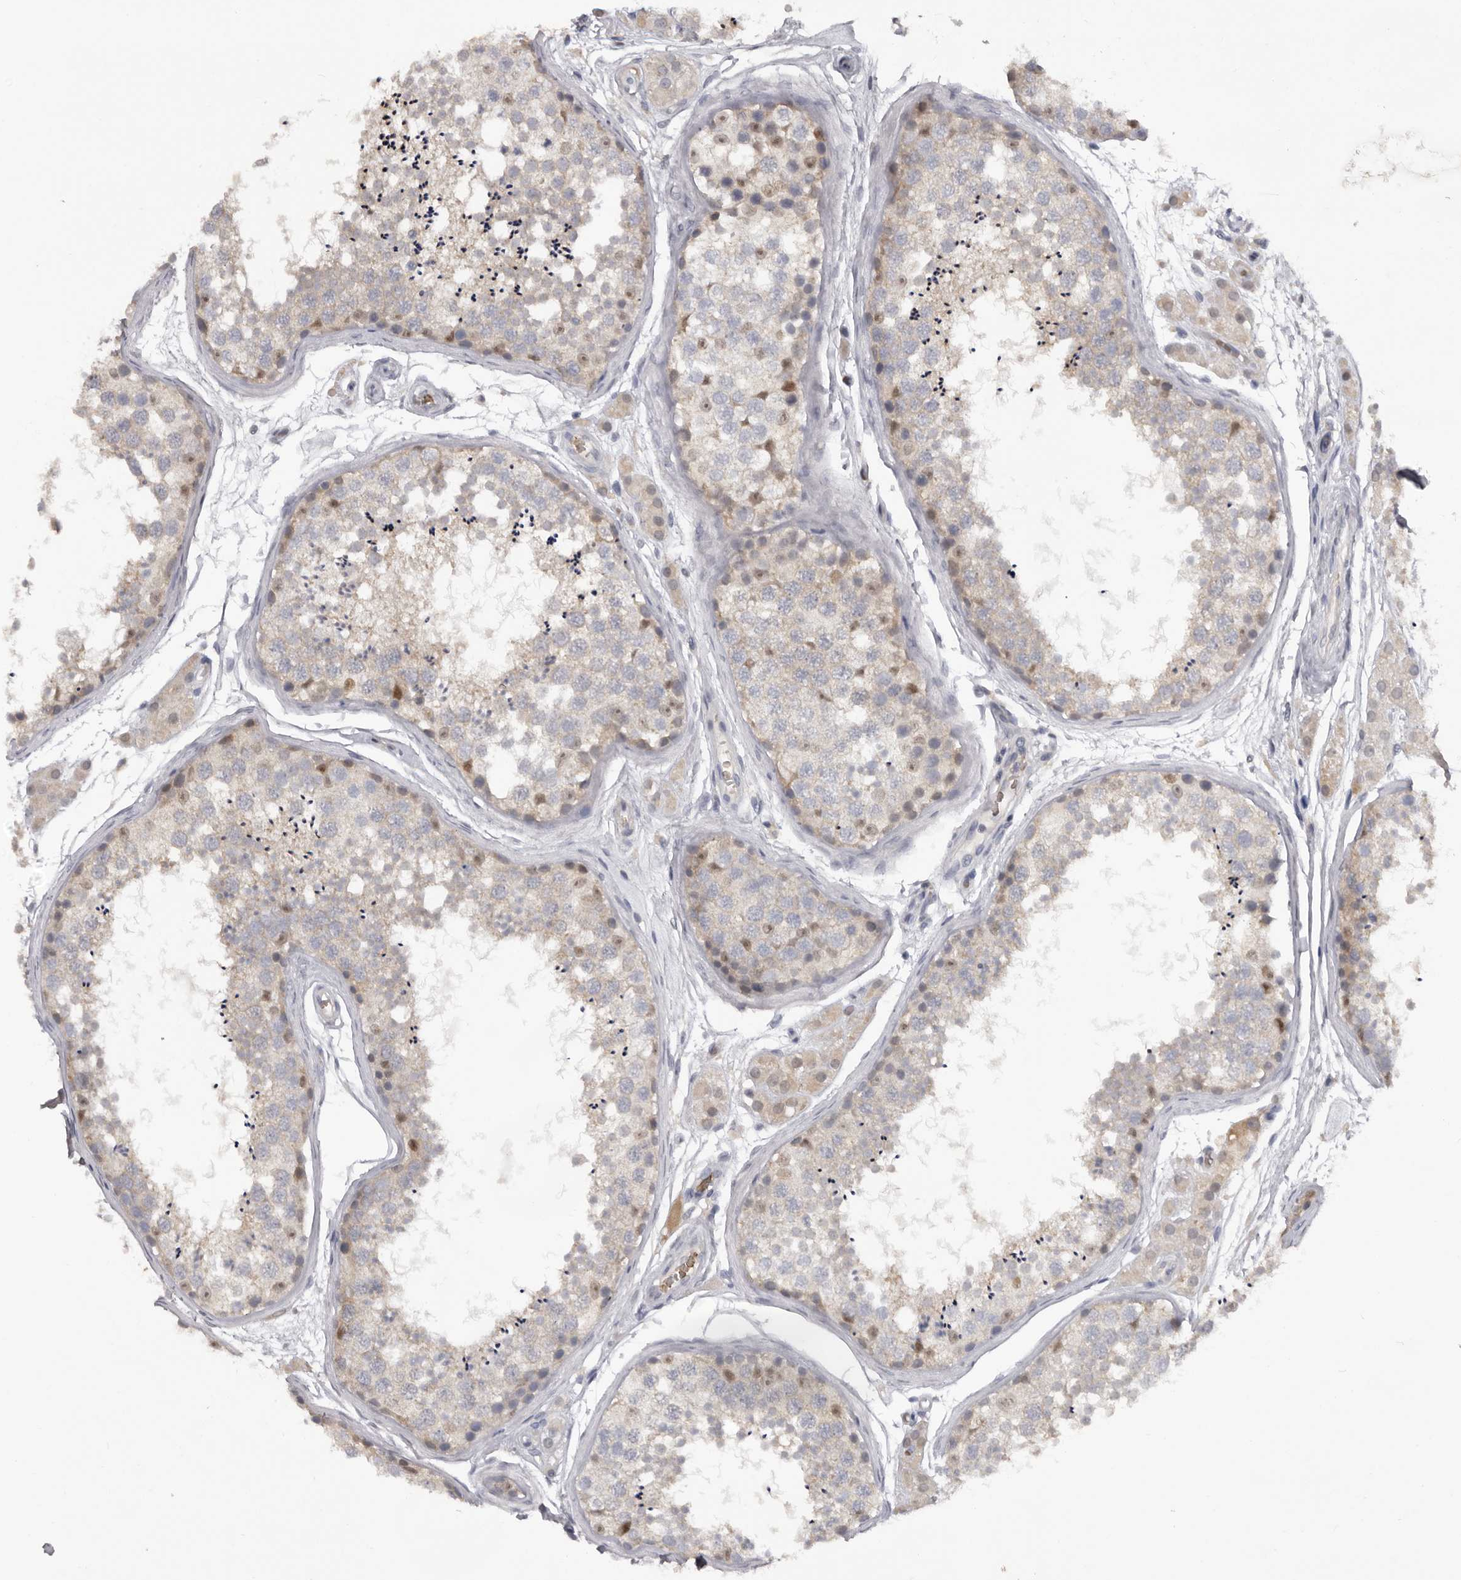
{"staining": {"intensity": "weak", "quantity": "<25%", "location": "cytoplasmic/membranous"}, "tissue": "testis", "cell_type": "Cells in seminiferous ducts", "image_type": "normal", "snomed": [{"axis": "morphology", "description": "Normal tissue, NOS"}, {"axis": "topography", "description": "Testis"}], "caption": "Immunohistochemistry micrograph of normal human testis stained for a protein (brown), which shows no positivity in cells in seminiferous ducts.", "gene": "TNR", "patient": {"sex": "male", "age": 56}}